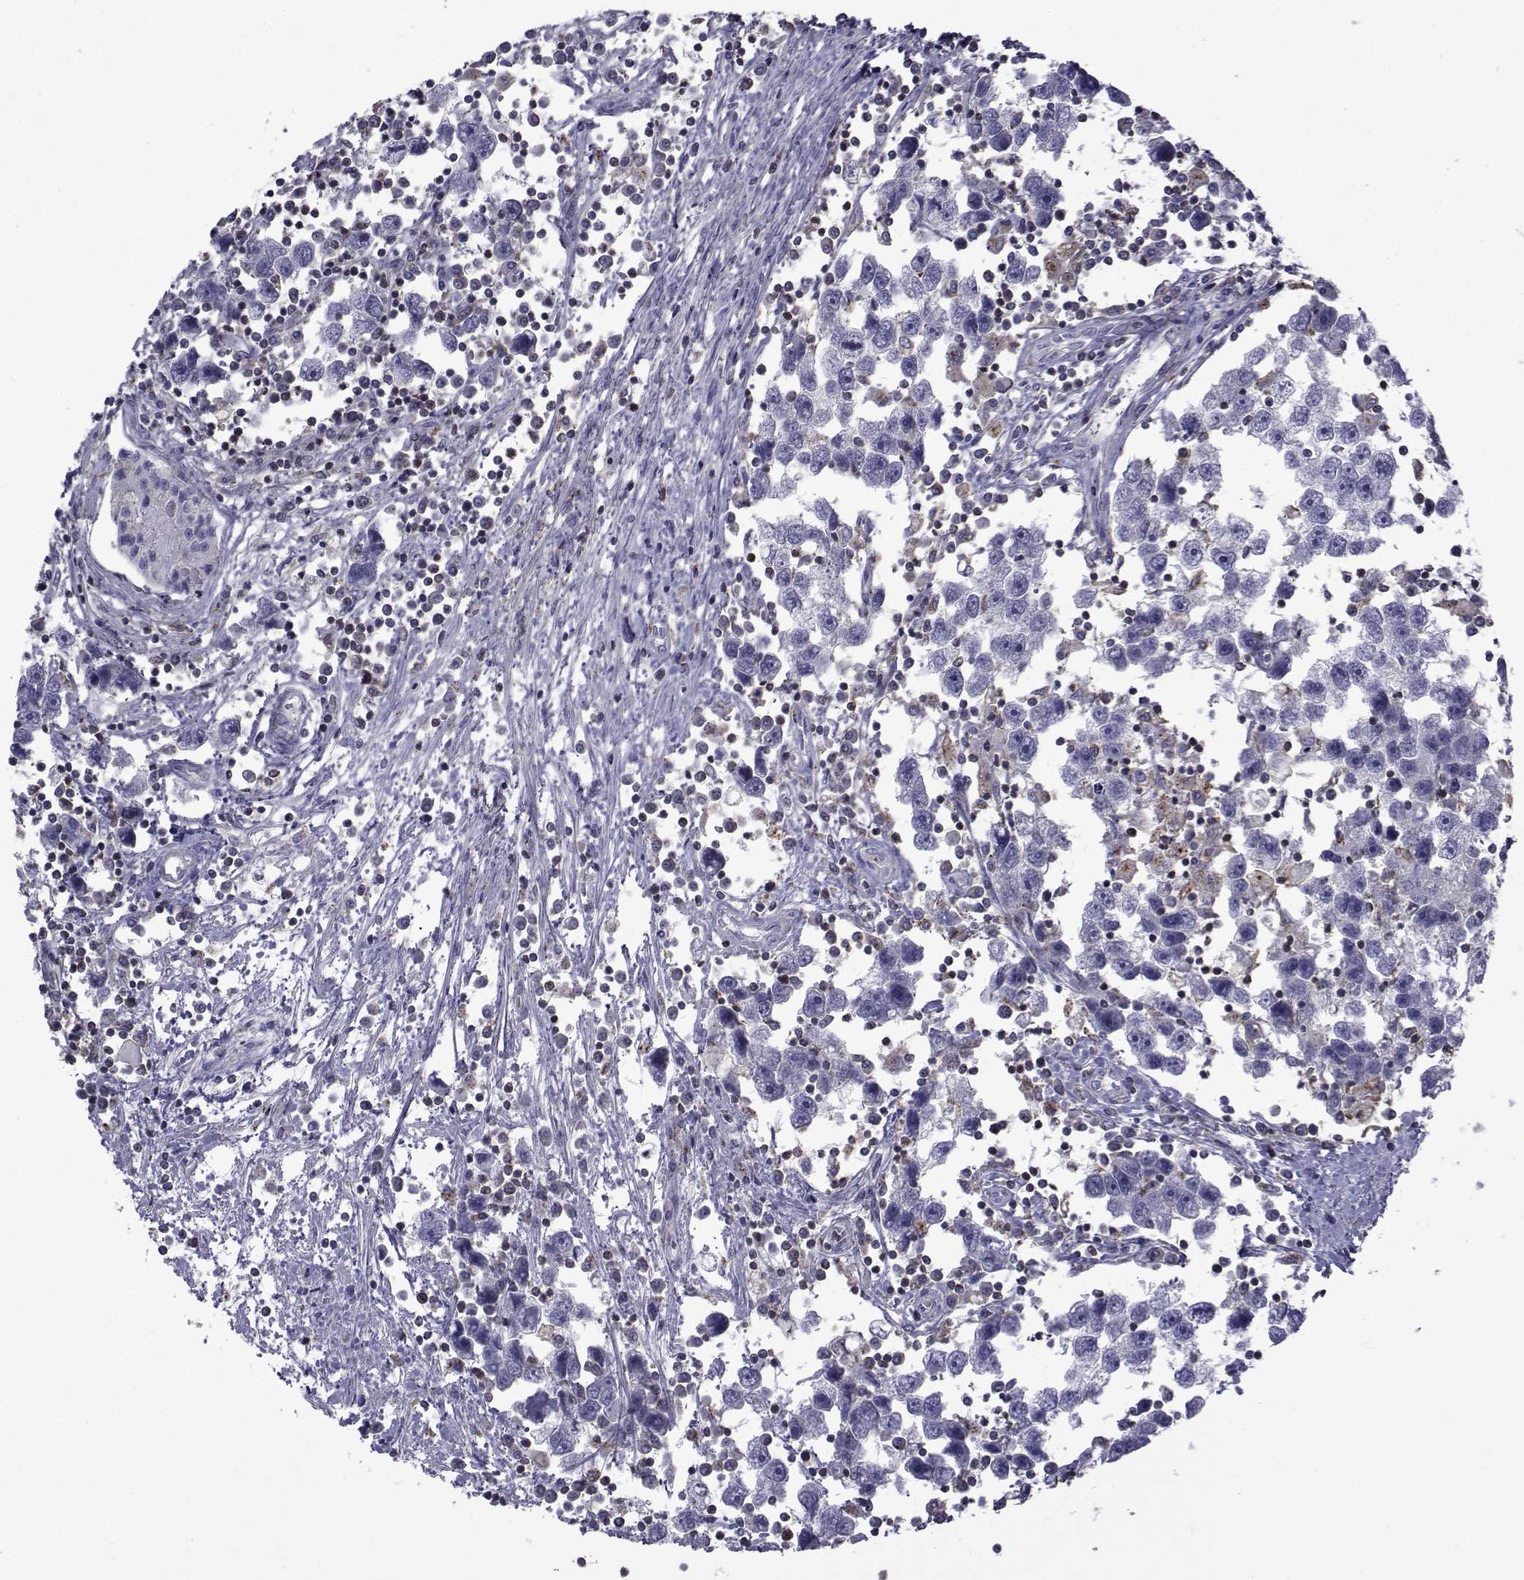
{"staining": {"intensity": "negative", "quantity": "none", "location": "none"}, "tissue": "testis cancer", "cell_type": "Tumor cells", "image_type": "cancer", "snomed": [{"axis": "morphology", "description": "Seminoma, NOS"}, {"axis": "topography", "description": "Testis"}], "caption": "There is no significant positivity in tumor cells of seminoma (testis).", "gene": "PDE6H", "patient": {"sex": "male", "age": 30}}